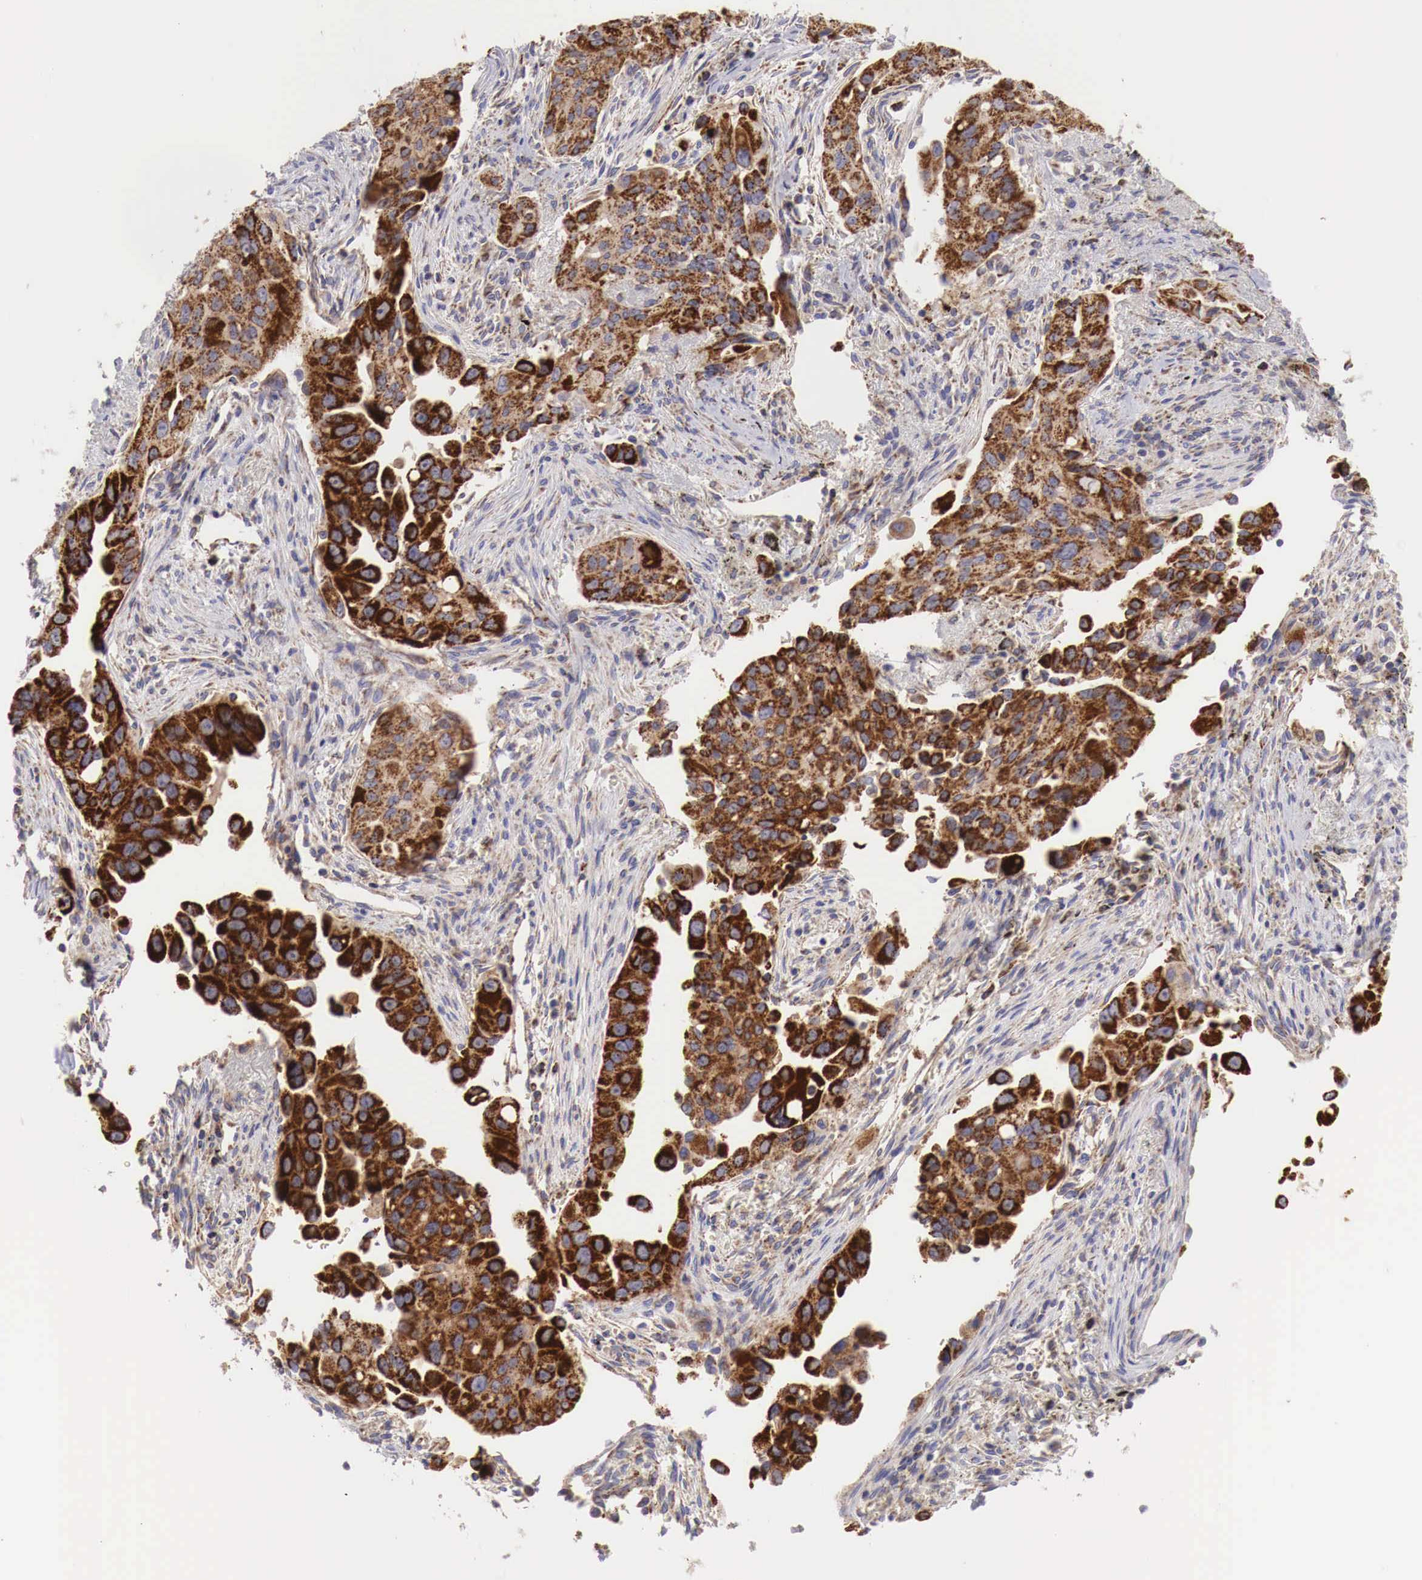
{"staining": {"intensity": "strong", "quantity": ">75%", "location": "cytoplasmic/membranous"}, "tissue": "lung cancer", "cell_type": "Tumor cells", "image_type": "cancer", "snomed": [{"axis": "morphology", "description": "Adenocarcinoma, NOS"}, {"axis": "topography", "description": "Lung"}], "caption": "Human lung cancer (adenocarcinoma) stained for a protein (brown) exhibits strong cytoplasmic/membranous positive expression in approximately >75% of tumor cells.", "gene": "XPNPEP3", "patient": {"sex": "male", "age": 68}}